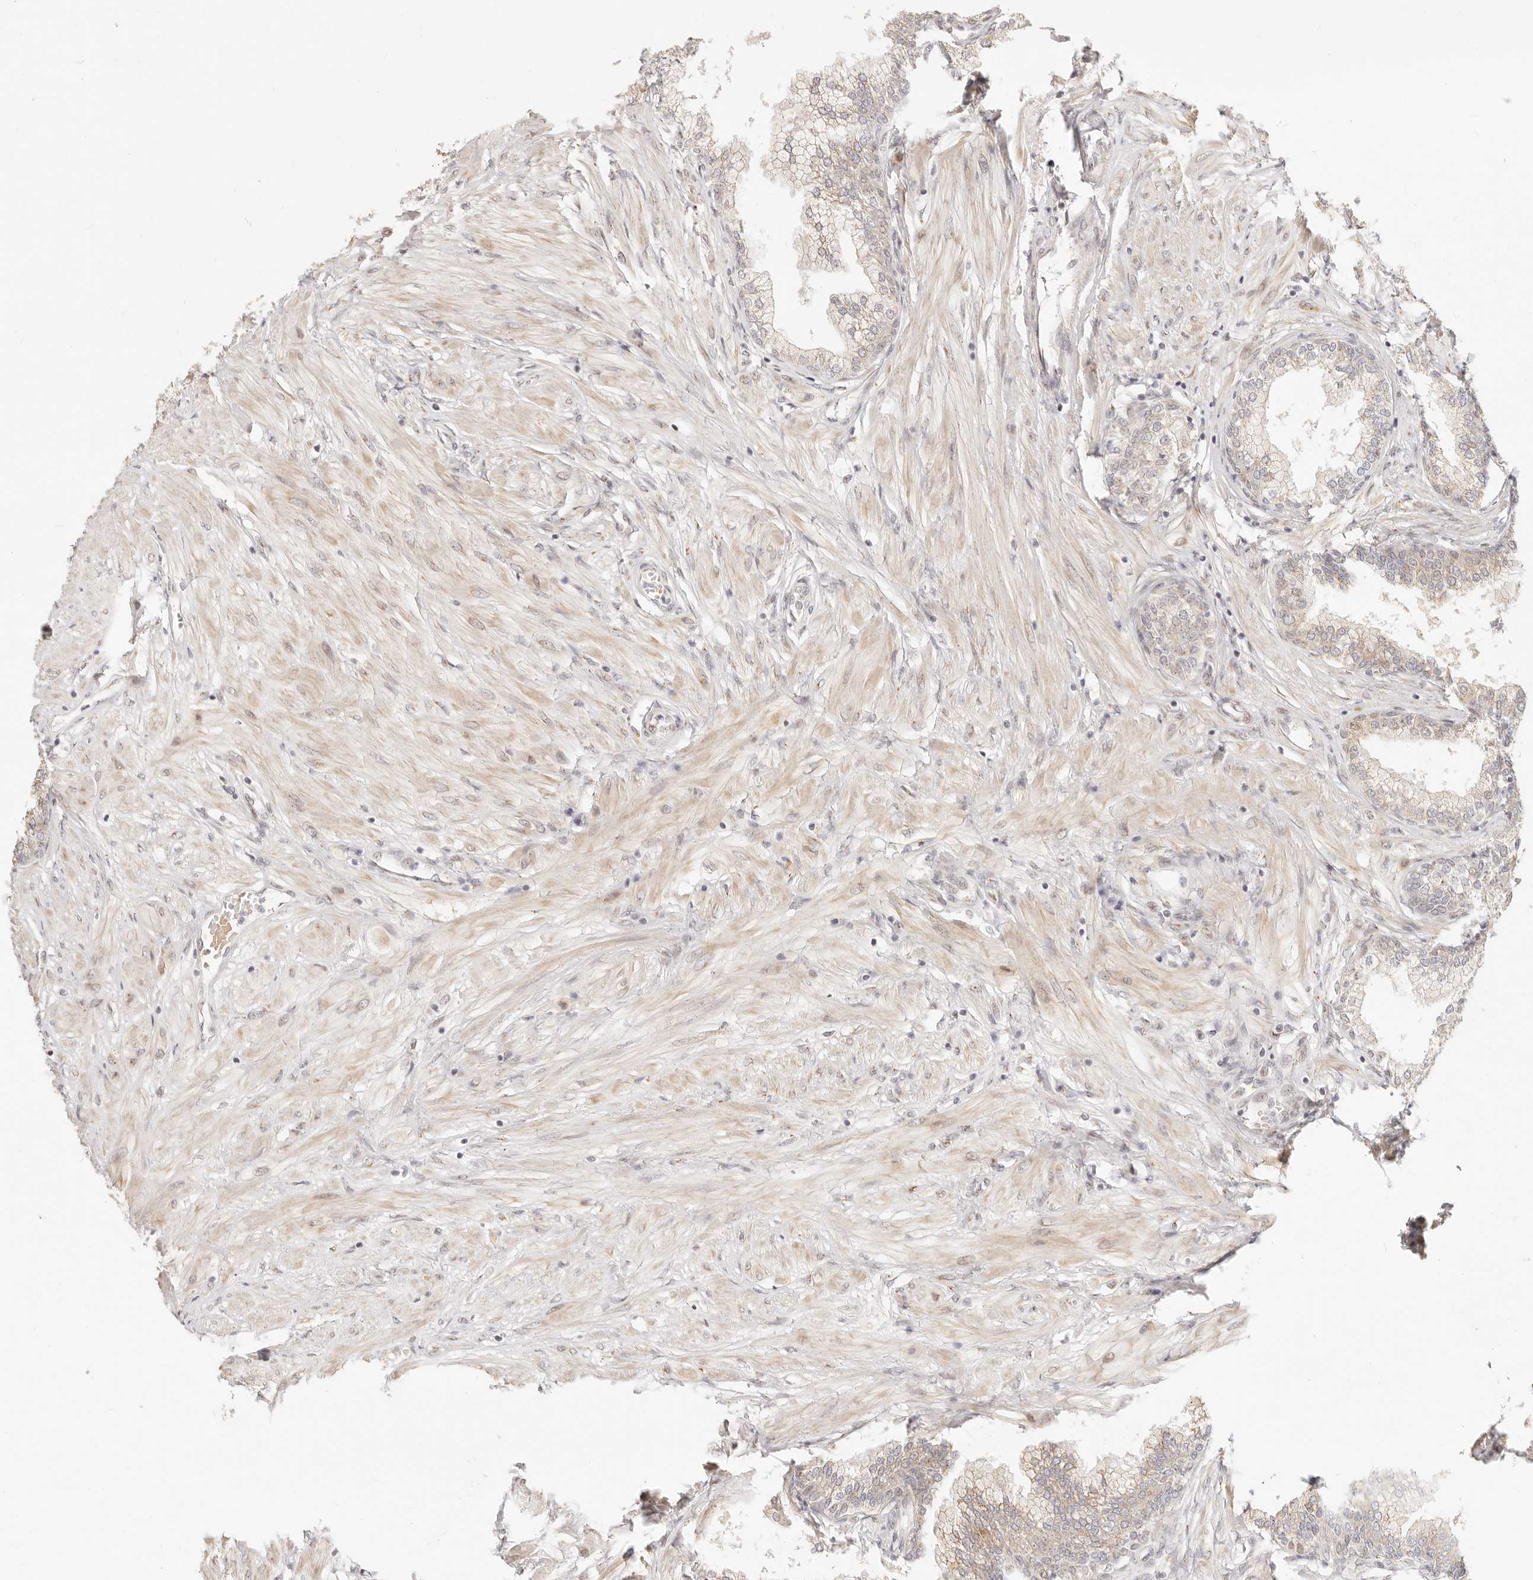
{"staining": {"intensity": "weak", "quantity": "25%-75%", "location": "cytoplasmic/membranous"}, "tissue": "prostate", "cell_type": "Glandular cells", "image_type": "normal", "snomed": [{"axis": "morphology", "description": "Normal tissue, NOS"}, {"axis": "morphology", "description": "Urothelial carcinoma, Low grade"}, {"axis": "topography", "description": "Urinary bladder"}, {"axis": "topography", "description": "Prostate"}], "caption": "Immunohistochemical staining of normal prostate exhibits 25%-75% levels of weak cytoplasmic/membranous protein expression in approximately 25%-75% of glandular cells. (DAB IHC, brown staining for protein, blue staining for nuclei).", "gene": "FAM20B", "patient": {"sex": "male", "age": 60}}